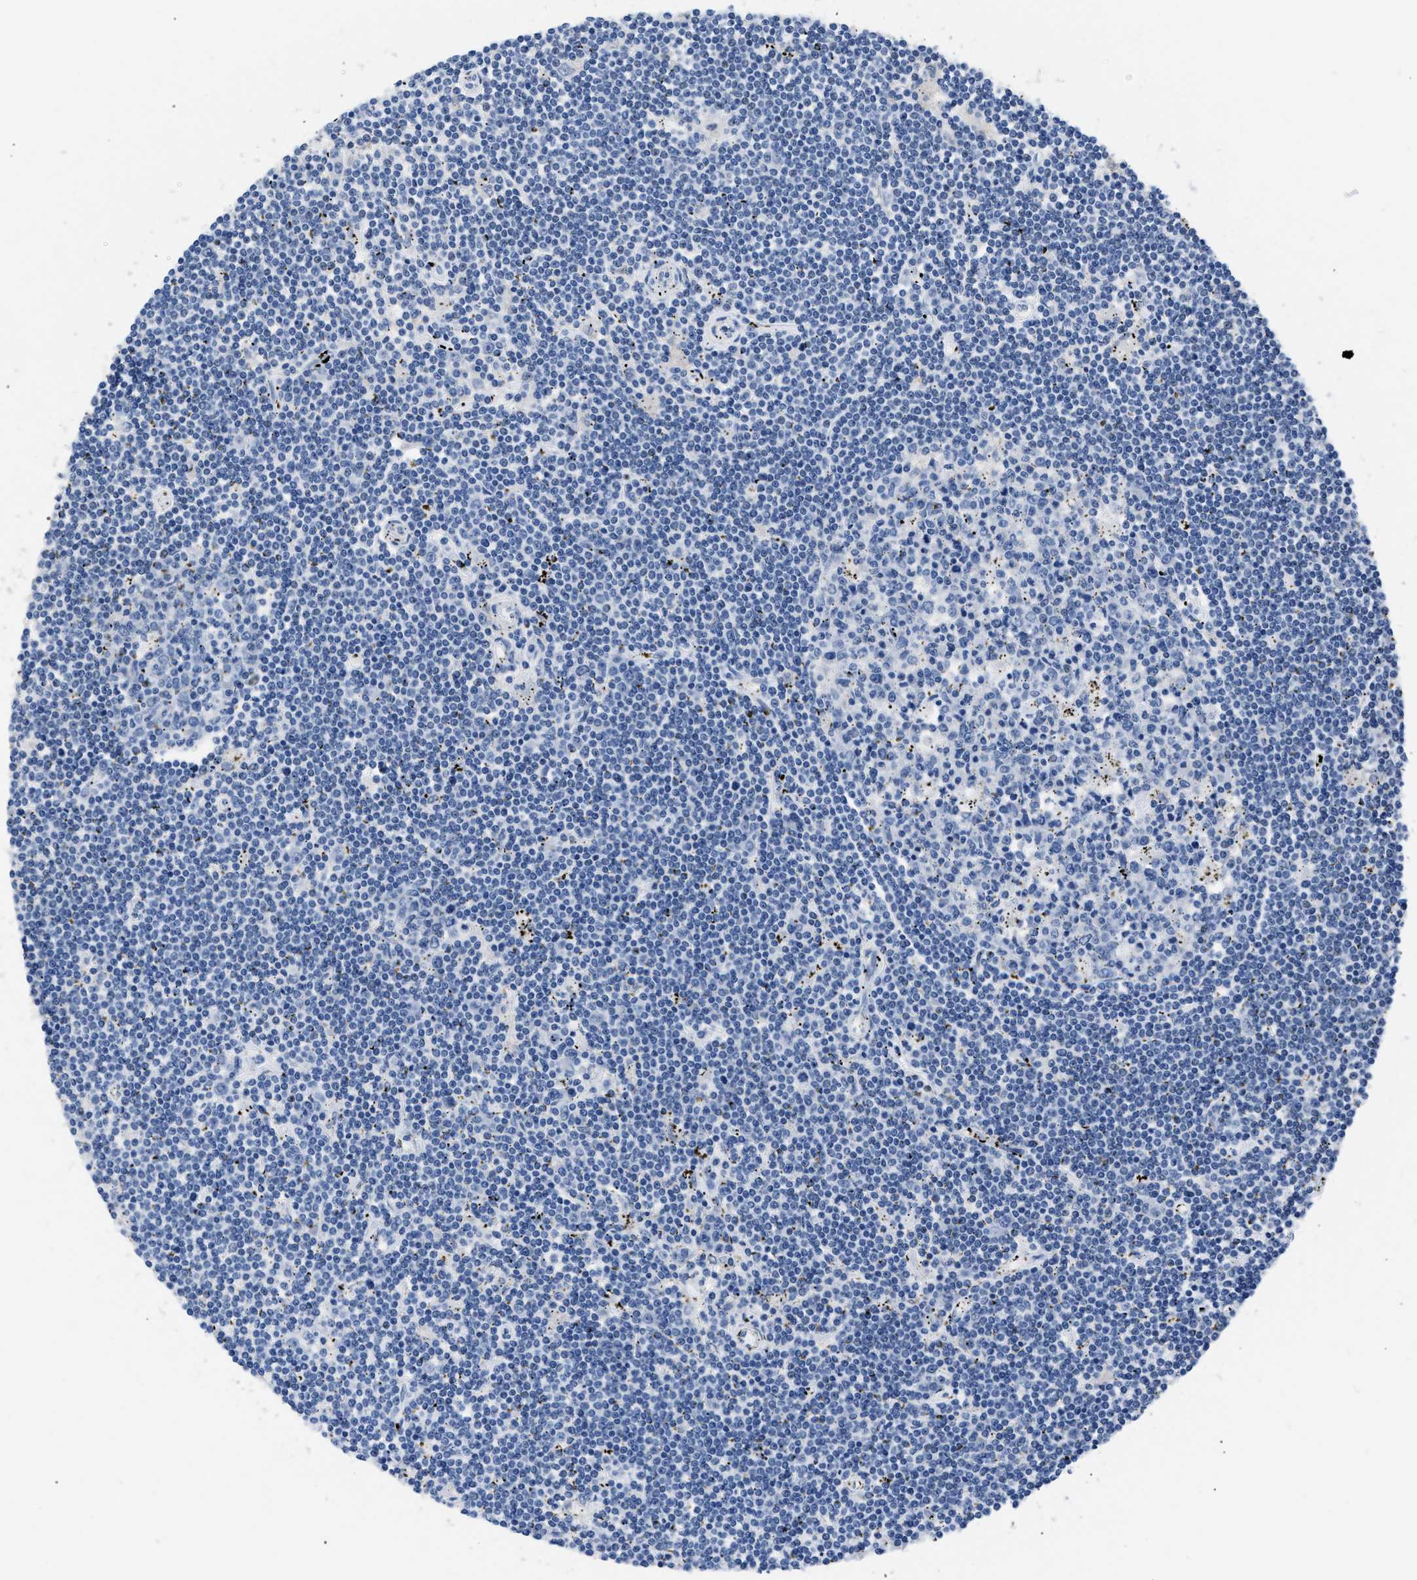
{"staining": {"intensity": "negative", "quantity": "none", "location": "none"}, "tissue": "lymphoma", "cell_type": "Tumor cells", "image_type": "cancer", "snomed": [{"axis": "morphology", "description": "Malignant lymphoma, non-Hodgkin's type, Low grade"}, {"axis": "topography", "description": "Spleen"}], "caption": "An immunohistochemistry (IHC) micrograph of lymphoma is shown. There is no staining in tumor cells of lymphoma.", "gene": "BOLL", "patient": {"sex": "male", "age": 76}}